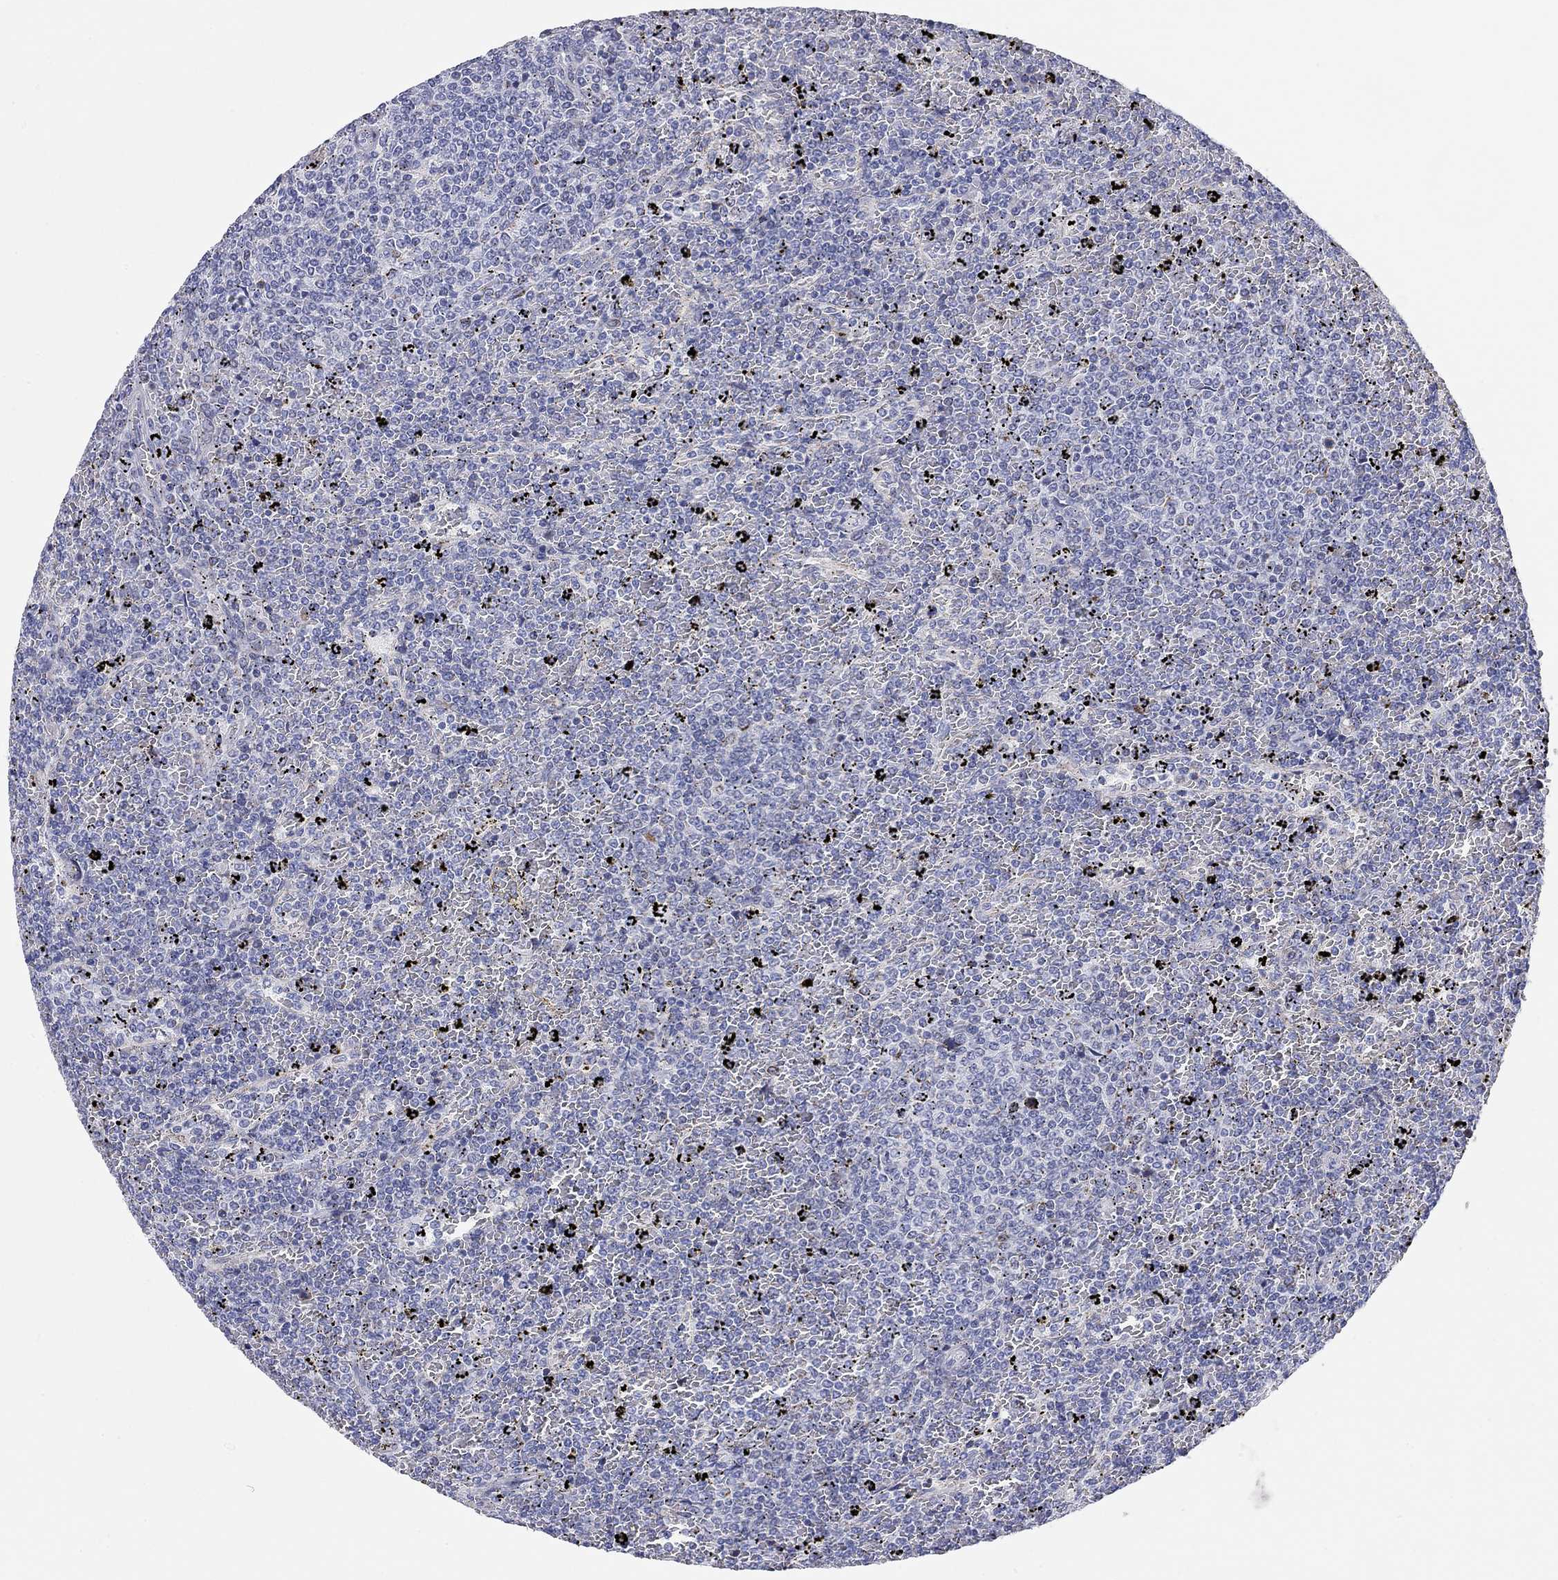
{"staining": {"intensity": "negative", "quantity": "none", "location": "none"}, "tissue": "lymphoma", "cell_type": "Tumor cells", "image_type": "cancer", "snomed": [{"axis": "morphology", "description": "Malignant lymphoma, non-Hodgkin's type, Low grade"}, {"axis": "topography", "description": "Spleen"}], "caption": "Tumor cells are negative for protein expression in human low-grade malignant lymphoma, non-Hodgkin's type.", "gene": "CHI3L2", "patient": {"sex": "female", "age": 77}}